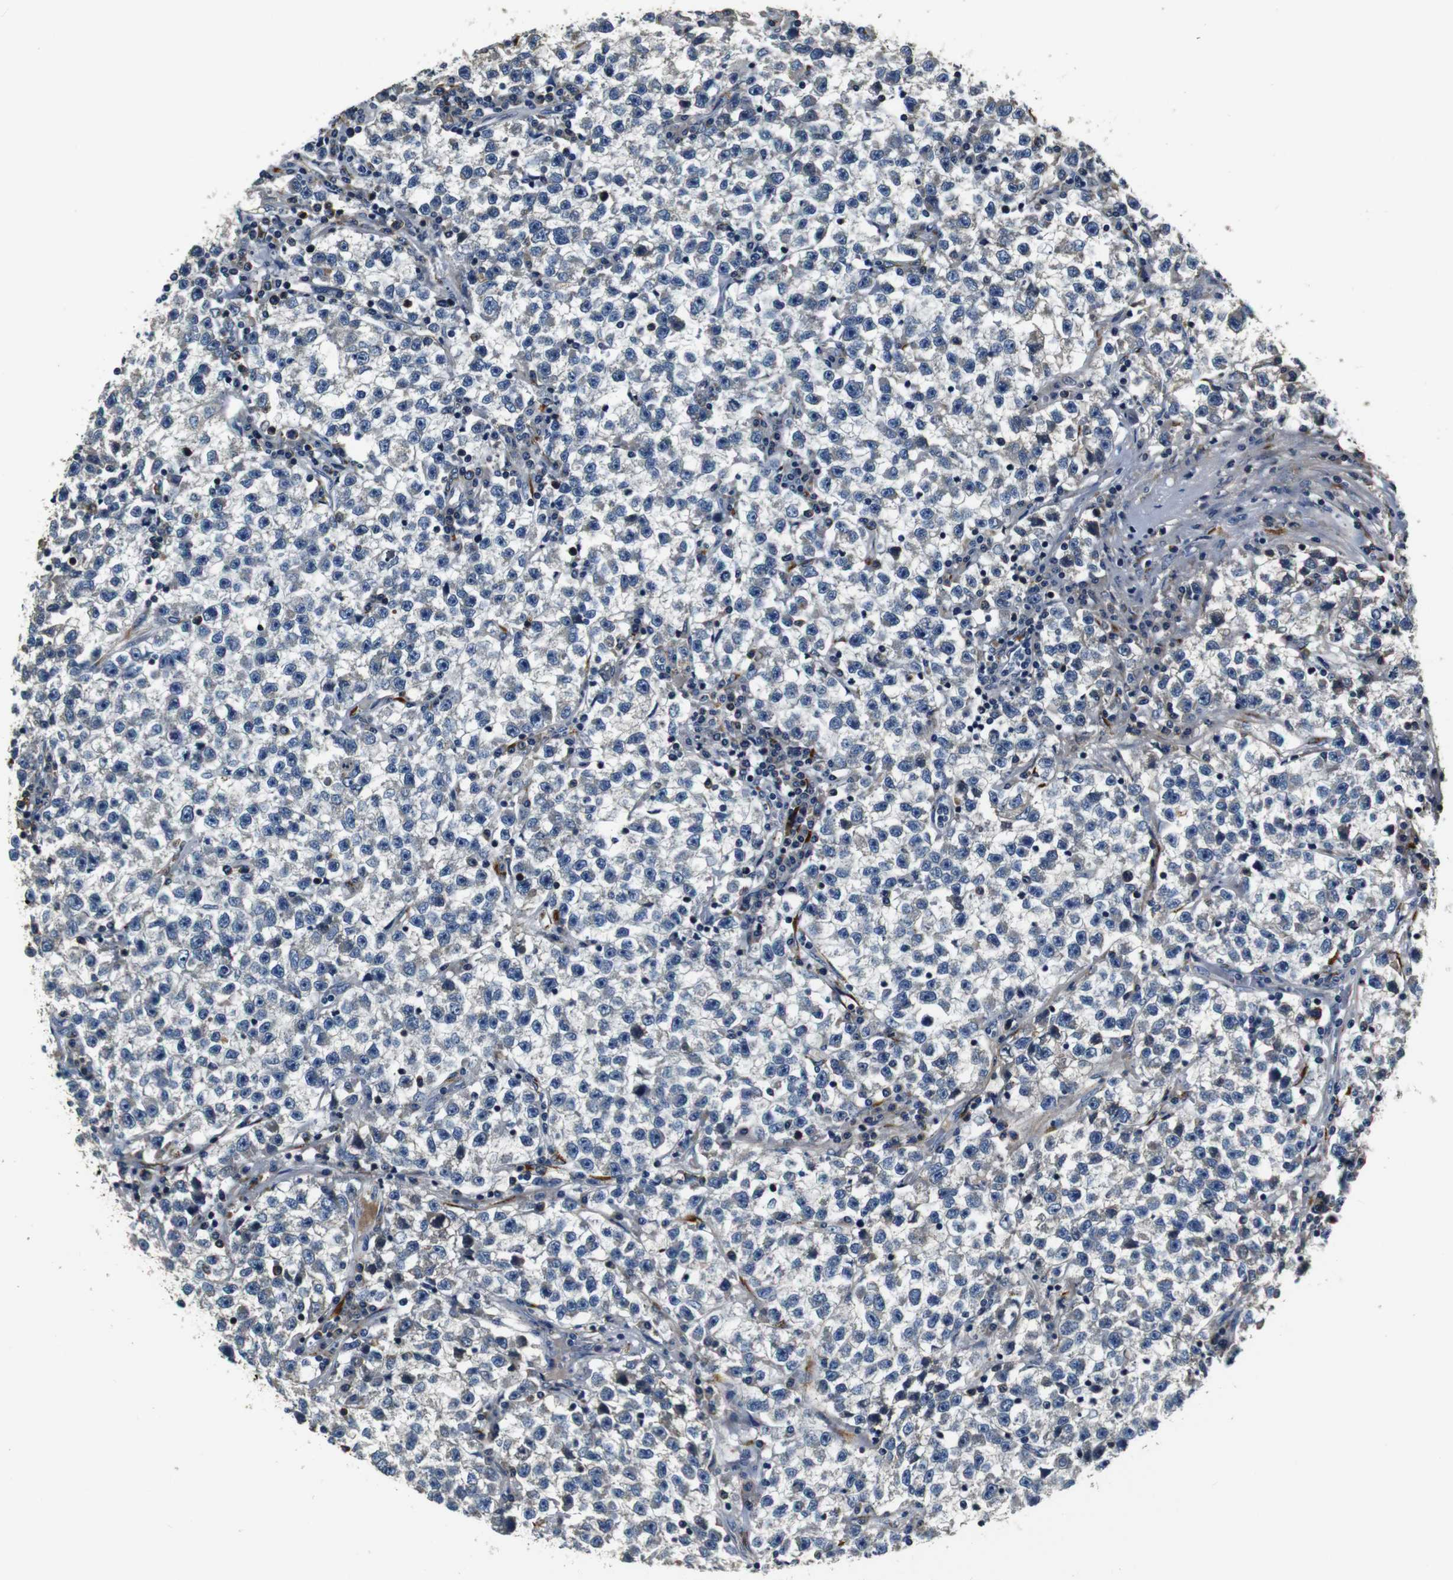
{"staining": {"intensity": "negative", "quantity": "none", "location": "none"}, "tissue": "testis cancer", "cell_type": "Tumor cells", "image_type": "cancer", "snomed": [{"axis": "morphology", "description": "Seminoma, NOS"}, {"axis": "topography", "description": "Testis"}], "caption": "Immunohistochemical staining of testis cancer (seminoma) displays no significant expression in tumor cells. (Immunohistochemistry (ihc), brightfield microscopy, high magnification).", "gene": "COL1A1", "patient": {"sex": "male", "age": 22}}